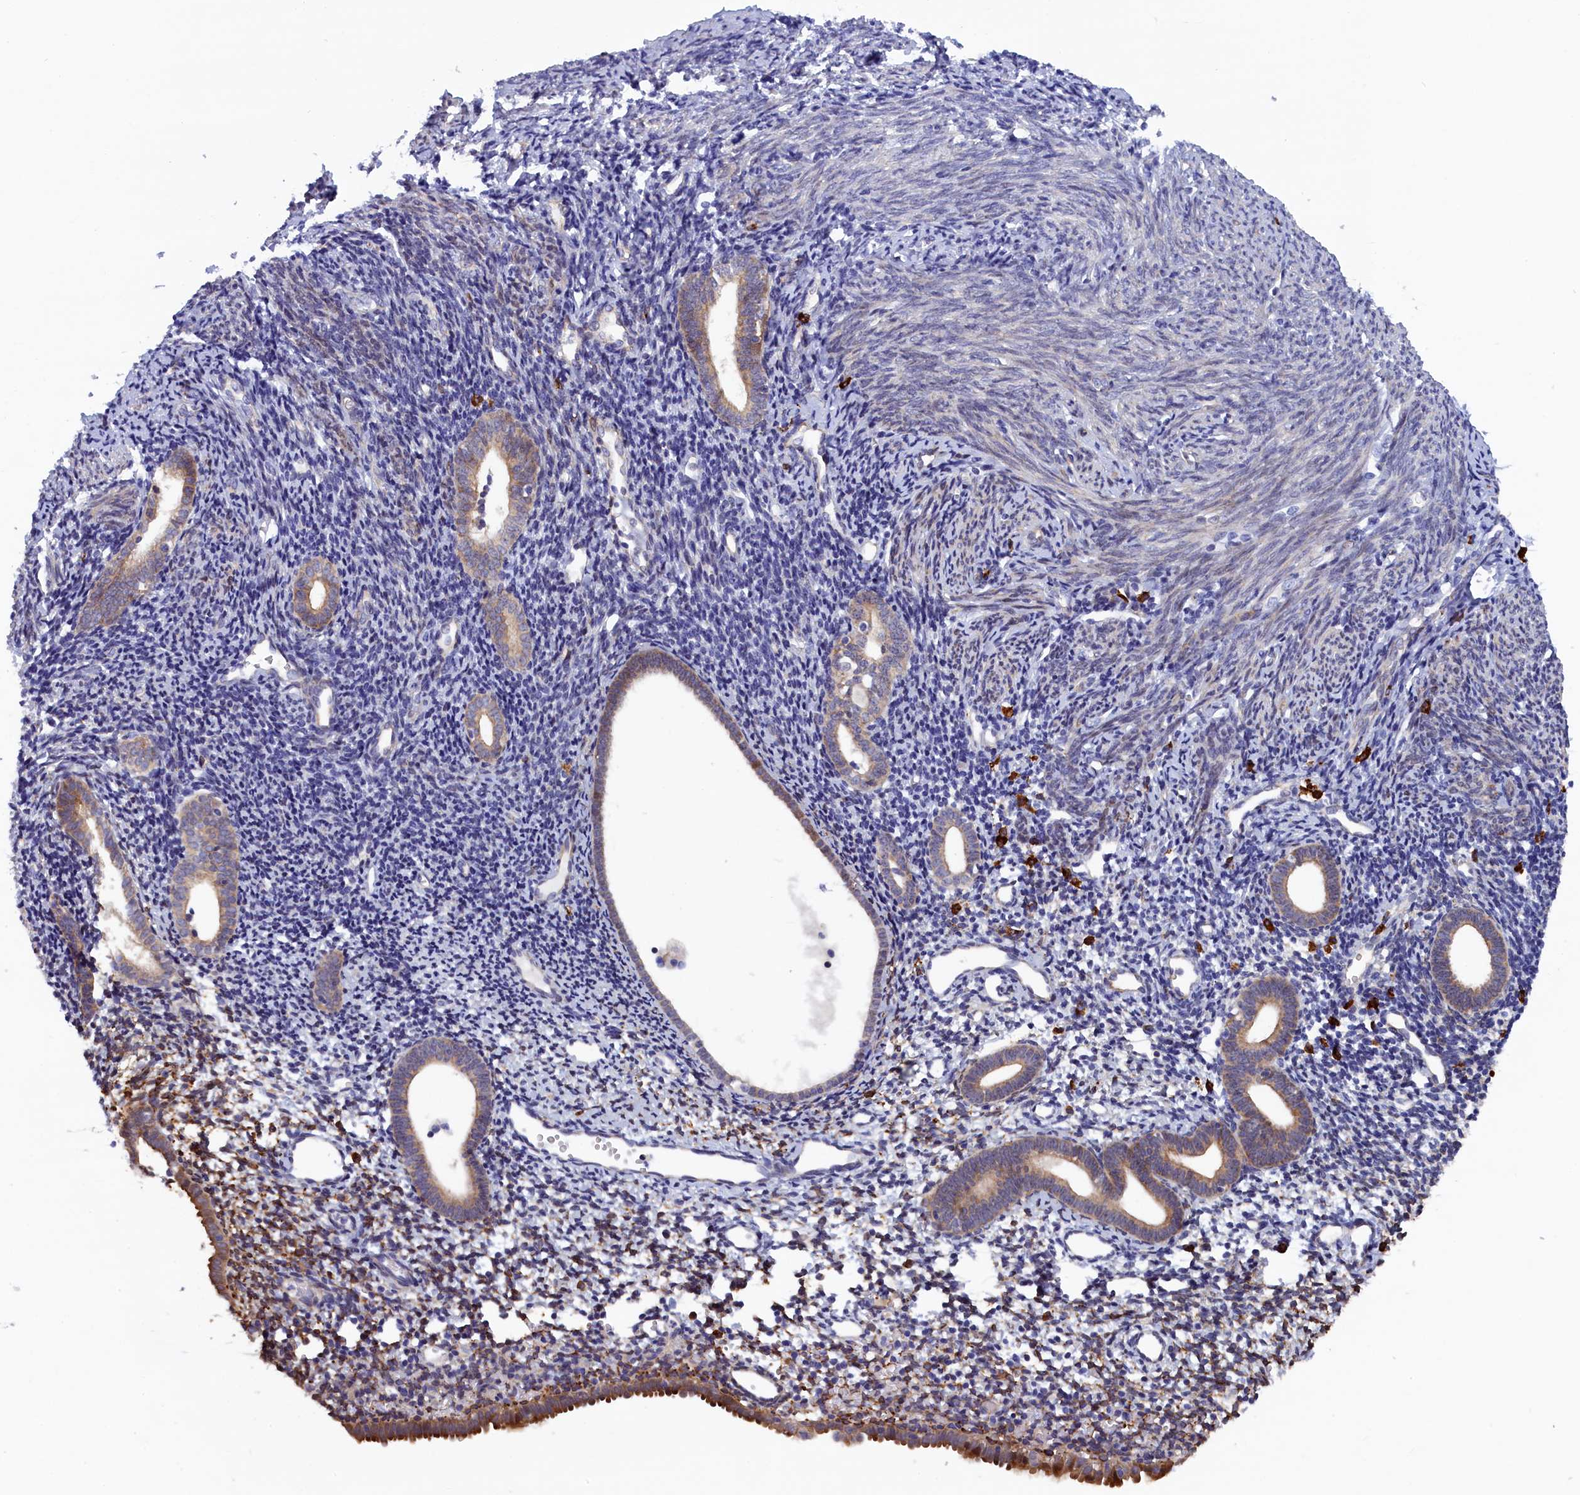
{"staining": {"intensity": "negative", "quantity": "none", "location": "none"}, "tissue": "endometrium", "cell_type": "Cells in endometrial stroma", "image_type": "normal", "snomed": [{"axis": "morphology", "description": "Normal tissue, NOS"}, {"axis": "topography", "description": "Endometrium"}], "caption": "Cells in endometrial stroma are negative for protein expression in benign human endometrium. Brightfield microscopy of immunohistochemistry (IHC) stained with DAB (brown) and hematoxylin (blue), captured at high magnification.", "gene": "JPT2", "patient": {"sex": "female", "age": 56}}